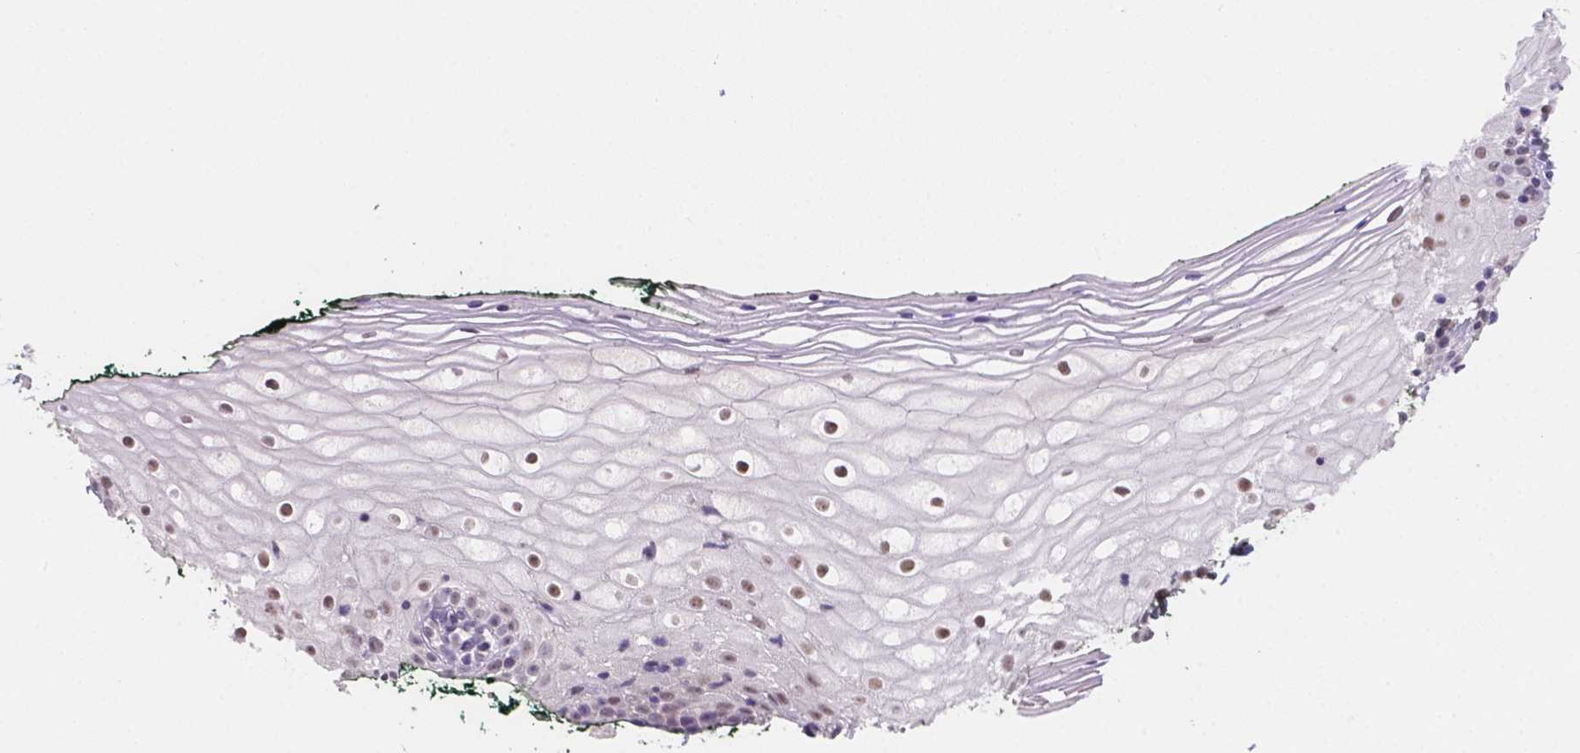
{"staining": {"intensity": "moderate", "quantity": "25%-75%", "location": "nuclear"}, "tissue": "vagina", "cell_type": "Squamous epithelial cells", "image_type": "normal", "snomed": [{"axis": "morphology", "description": "Normal tissue, NOS"}, {"axis": "topography", "description": "Vagina"}], "caption": "This is a micrograph of immunohistochemistry (IHC) staining of unremarkable vagina, which shows moderate staining in the nuclear of squamous epithelial cells.", "gene": "NXPE2", "patient": {"sex": "female", "age": 47}}